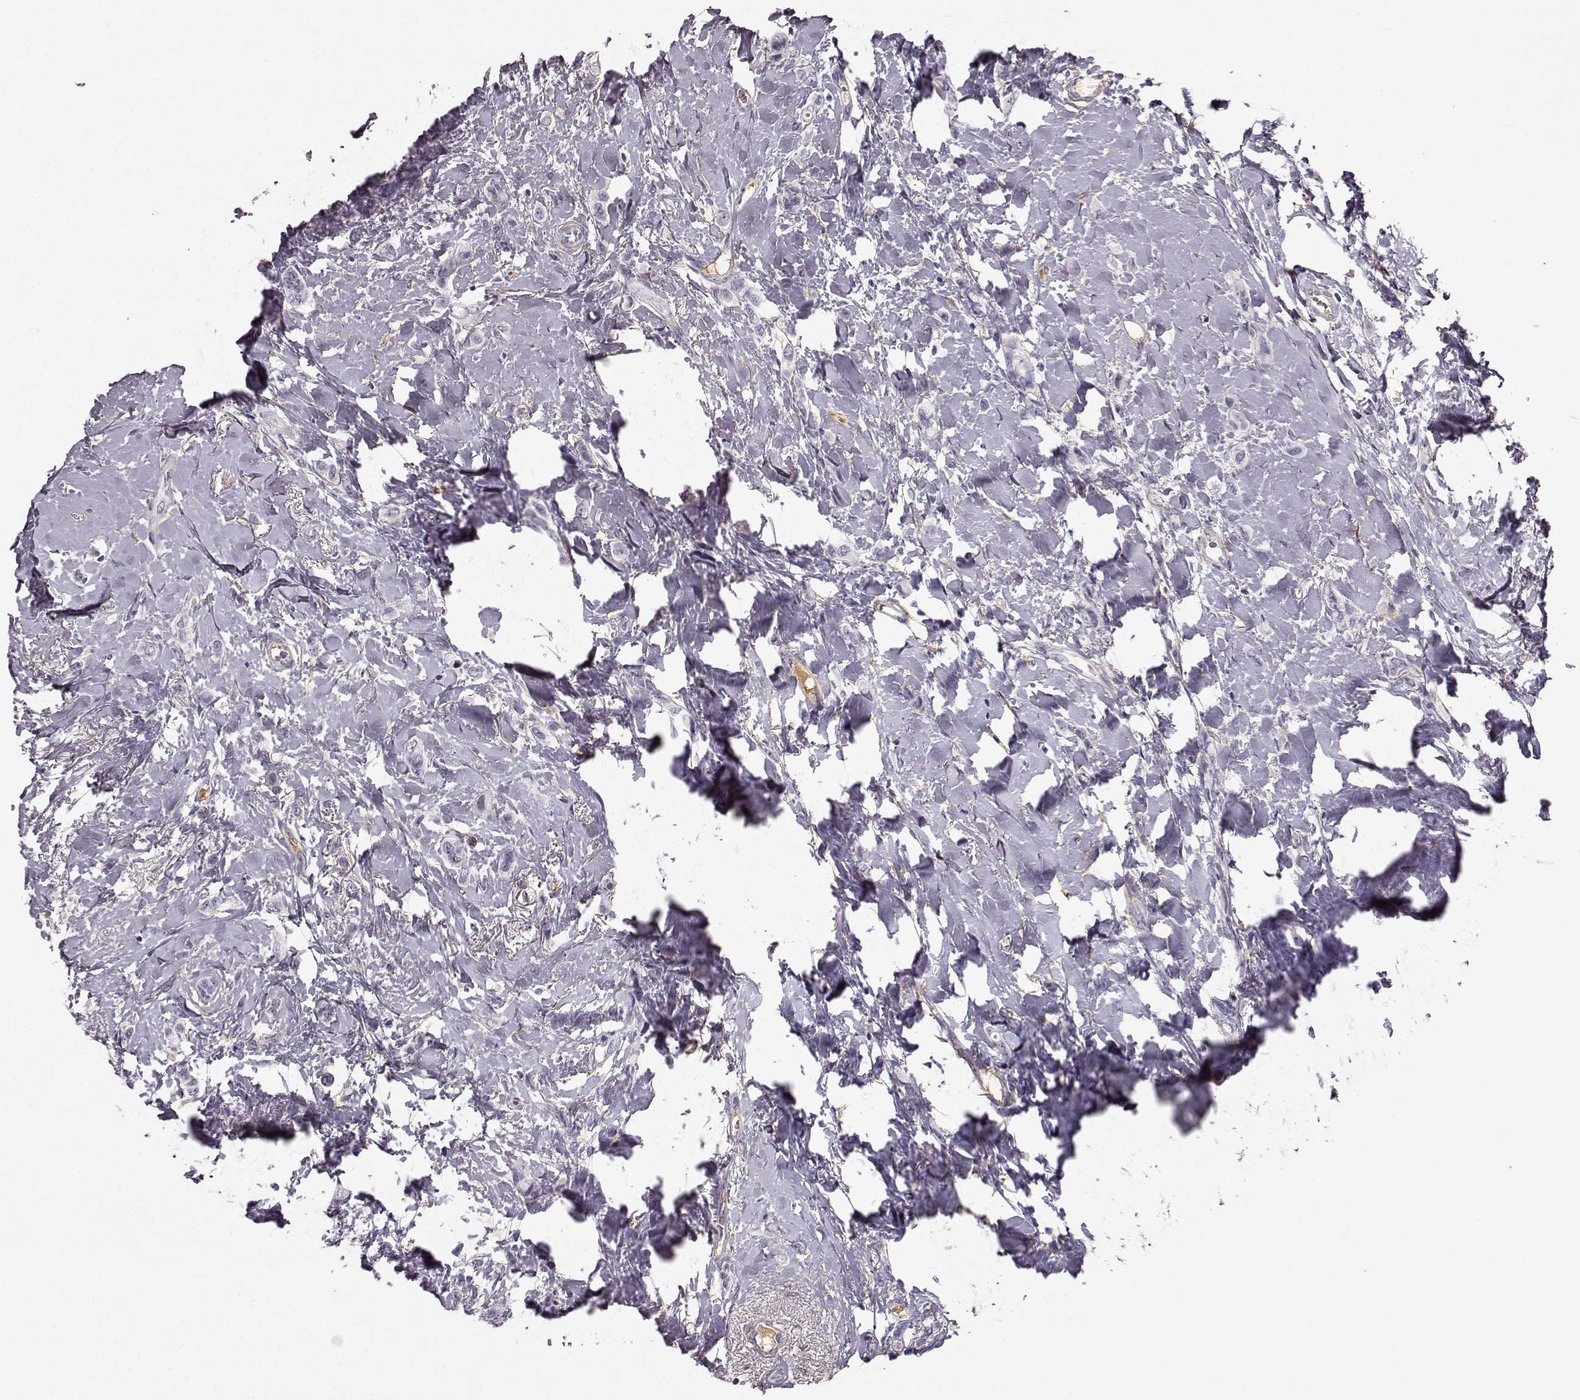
{"staining": {"intensity": "negative", "quantity": "none", "location": "none"}, "tissue": "breast cancer", "cell_type": "Tumor cells", "image_type": "cancer", "snomed": [{"axis": "morphology", "description": "Lobular carcinoma"}, {"axis": "topography", "description": "Breast"}], "caption": "Immunohistochemistry (IHC) of human breast cancer demonstrates no staining in tumor cells.", "gene": "TRIM69", "patient": {"sex": "female", "age": 66}}